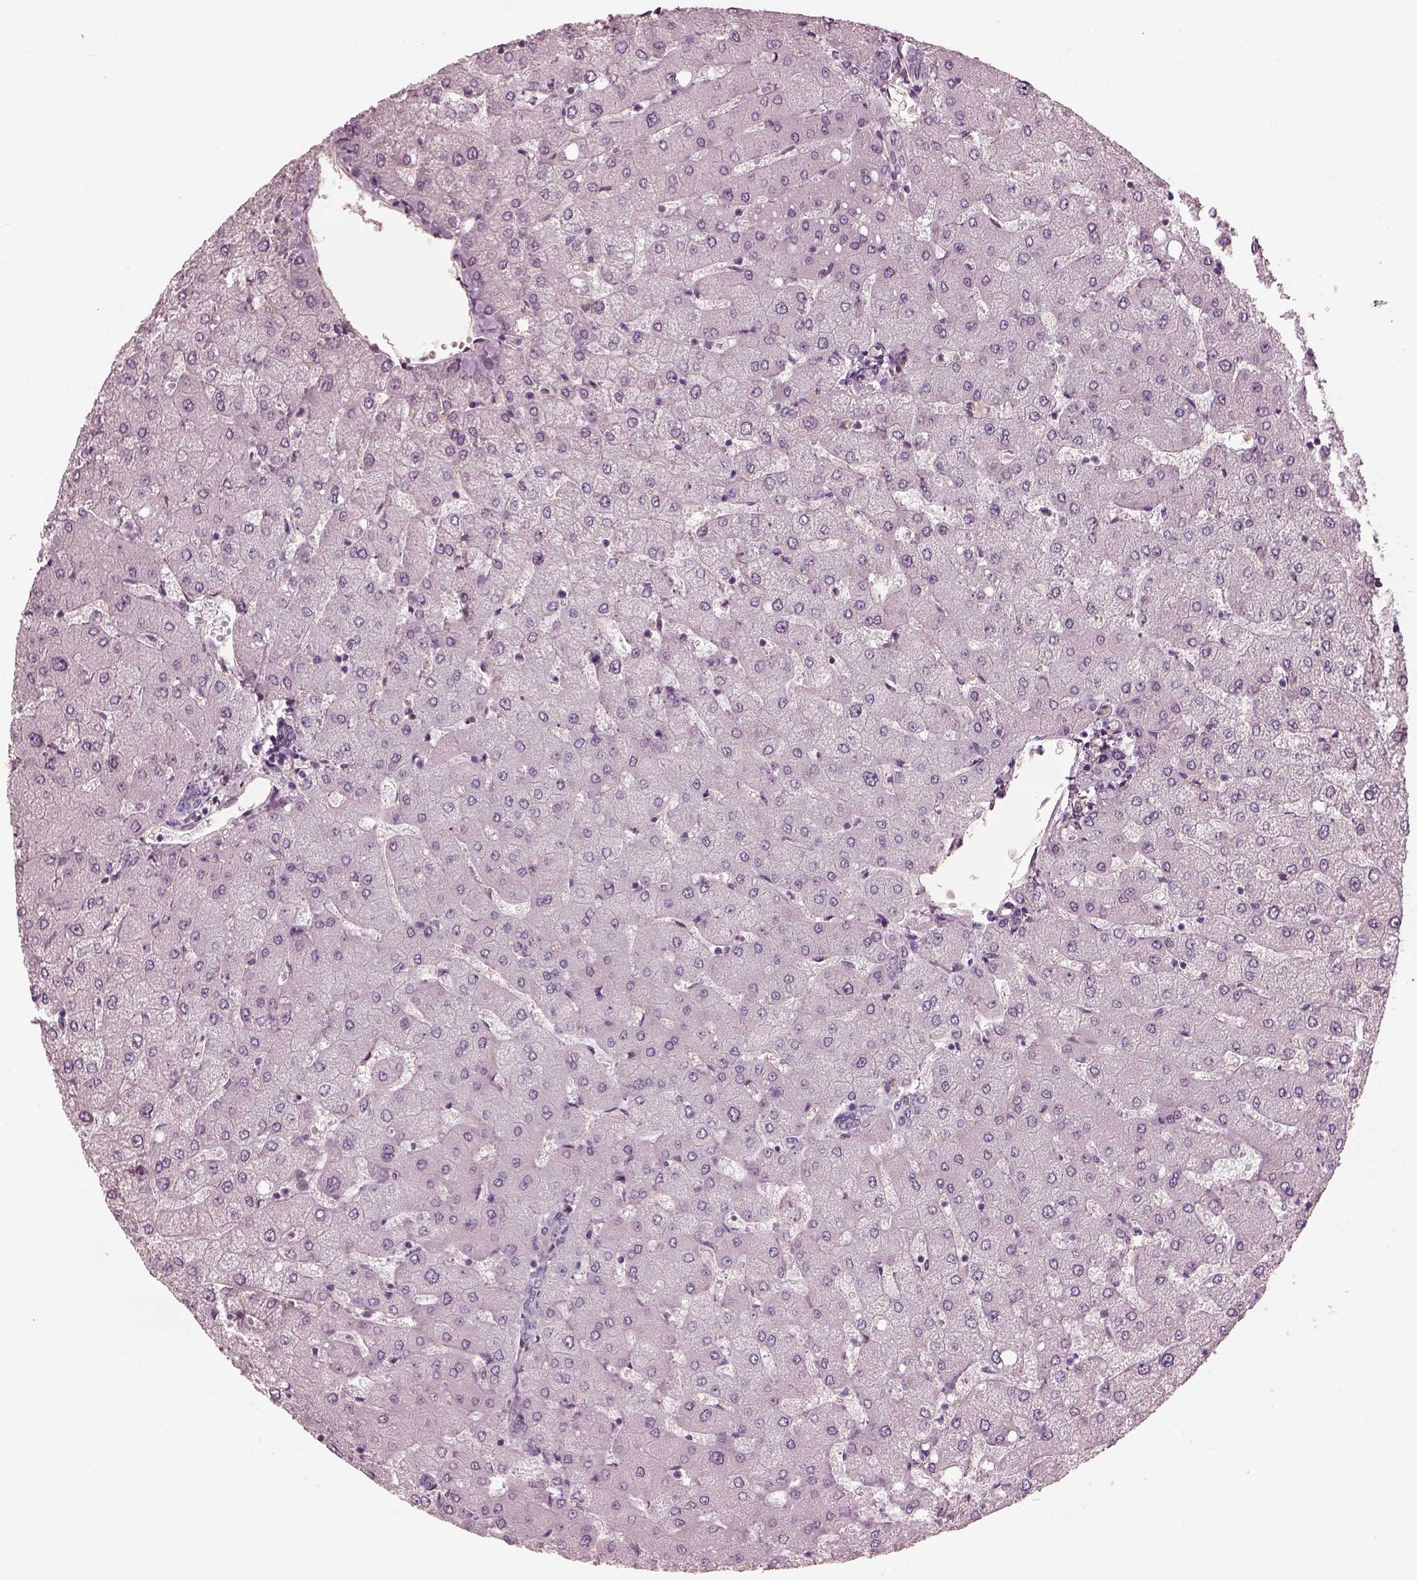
{"staining": {"intensity": "negative", "quantity": "none", "location": "none"}, "tissue": "liver", "cell_type": "Cholangiocytes", "image_type": "normal", "snomed": [{"axis": "morphology", "description": "Normal tissue, NOS"}, {"axis": "topography", "description": "Liver"}], "caption": "Protein analysis of benign liver demonstrates no significant staining in cholangiocytes. (DAB (3,3'-diaminobenzidine) IHC visualized using brightfield microscopy, high magnification).", "gene": "EIF4E1B", "patient": {"sex": "female", "age": 54}}